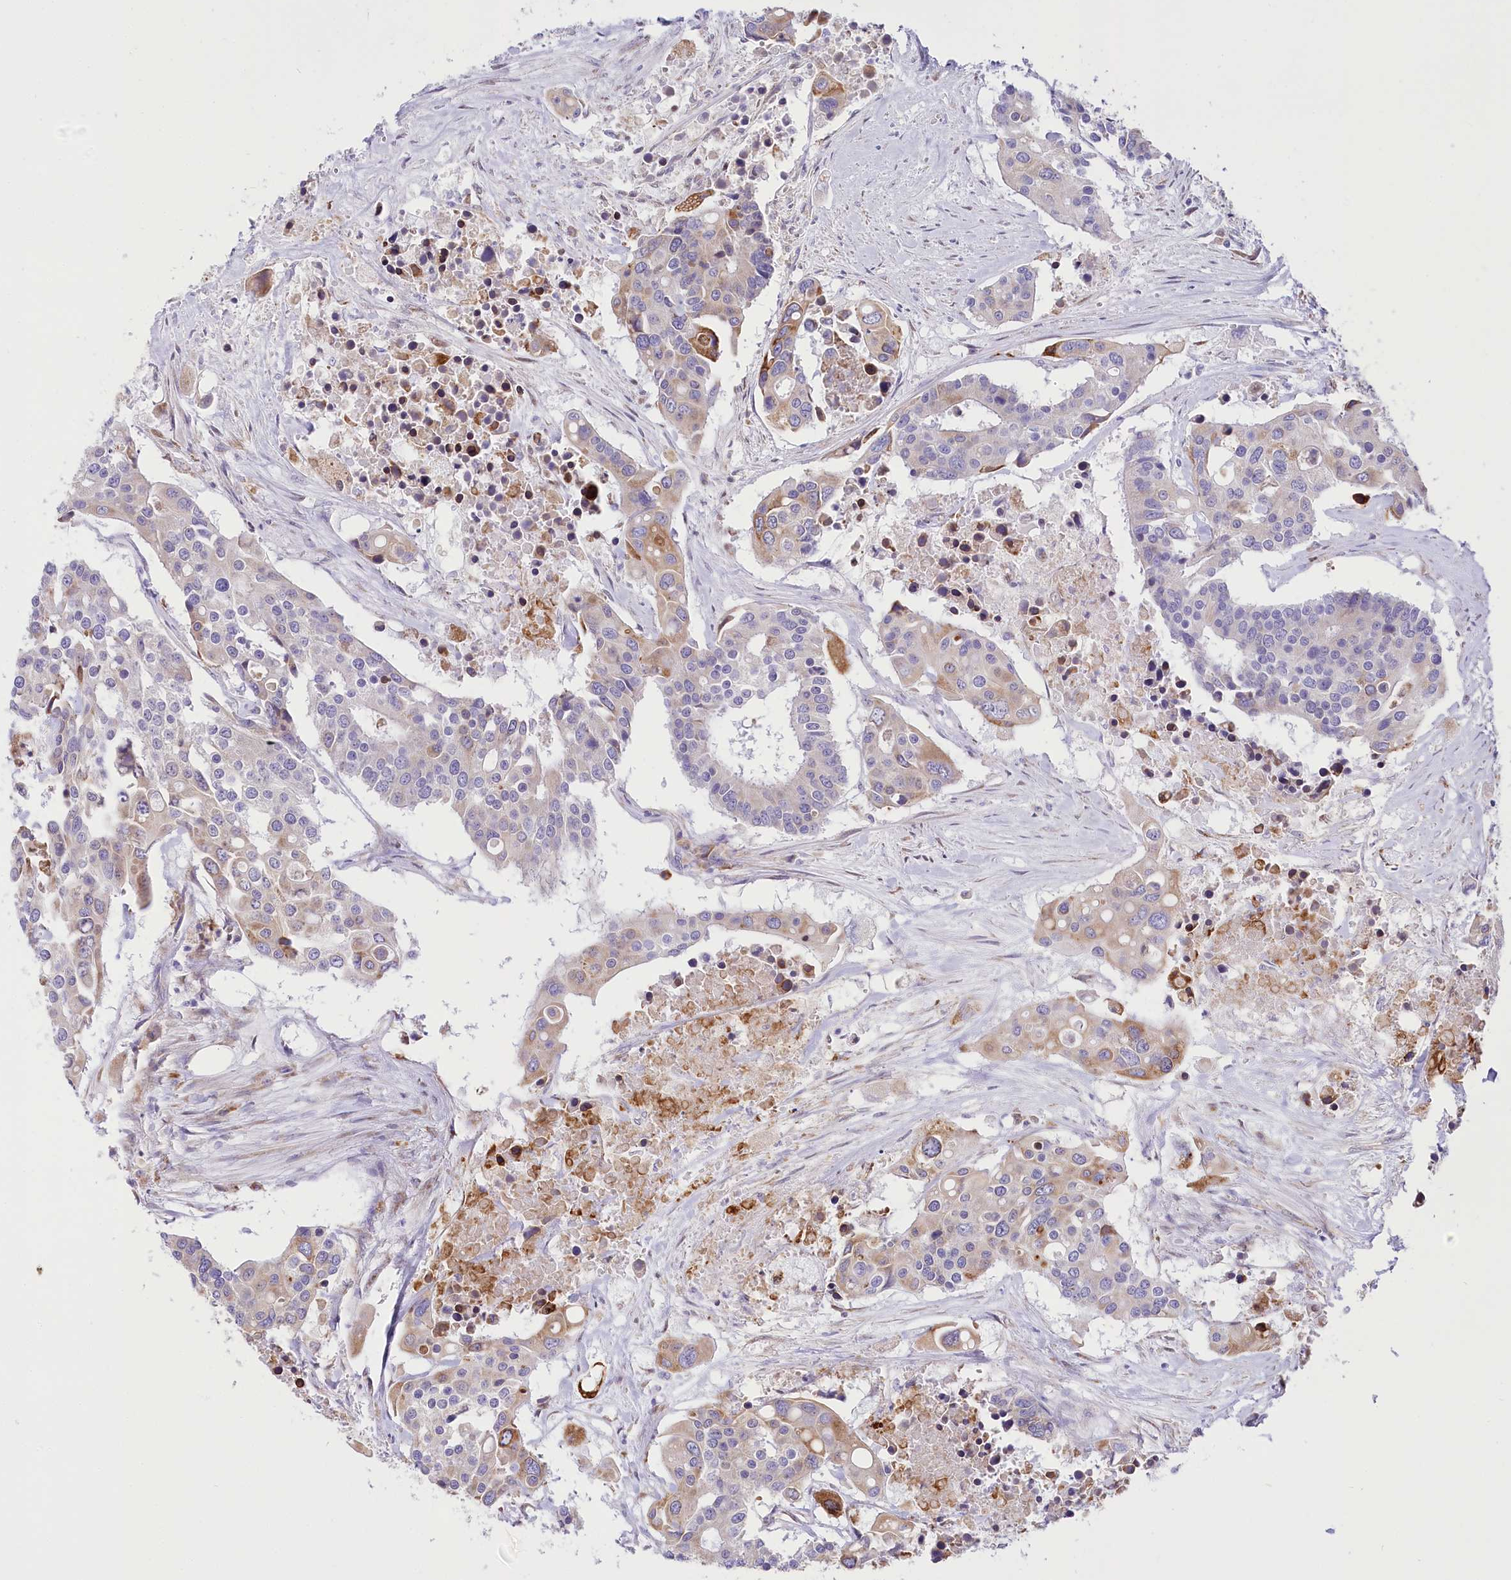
{"staining": {"intensity": "moderate", "quantity": "<25%", "location": "cytoplasmic/membranous"}, "tissue": "colorectal cancer", "cell_type": "Tumor cells", "image_type": "cancer", "snomed": [{"axis": "morphology", "description": "Adenocarcinoma, NOS"}, {"axis": "topography", "description": "Colon"}], "caption": "Colorectal adenocarcinoma stained for a protein displays moderate cytoplasmic/membranous positivity in tumor cells. The protein of interest is stained brown, and the nuclei are stained in blue (DAB IHC with brightfield microscopy, high magnification).", "gene": "STT3B", "patient": {"sex": "male", "age": 77}}